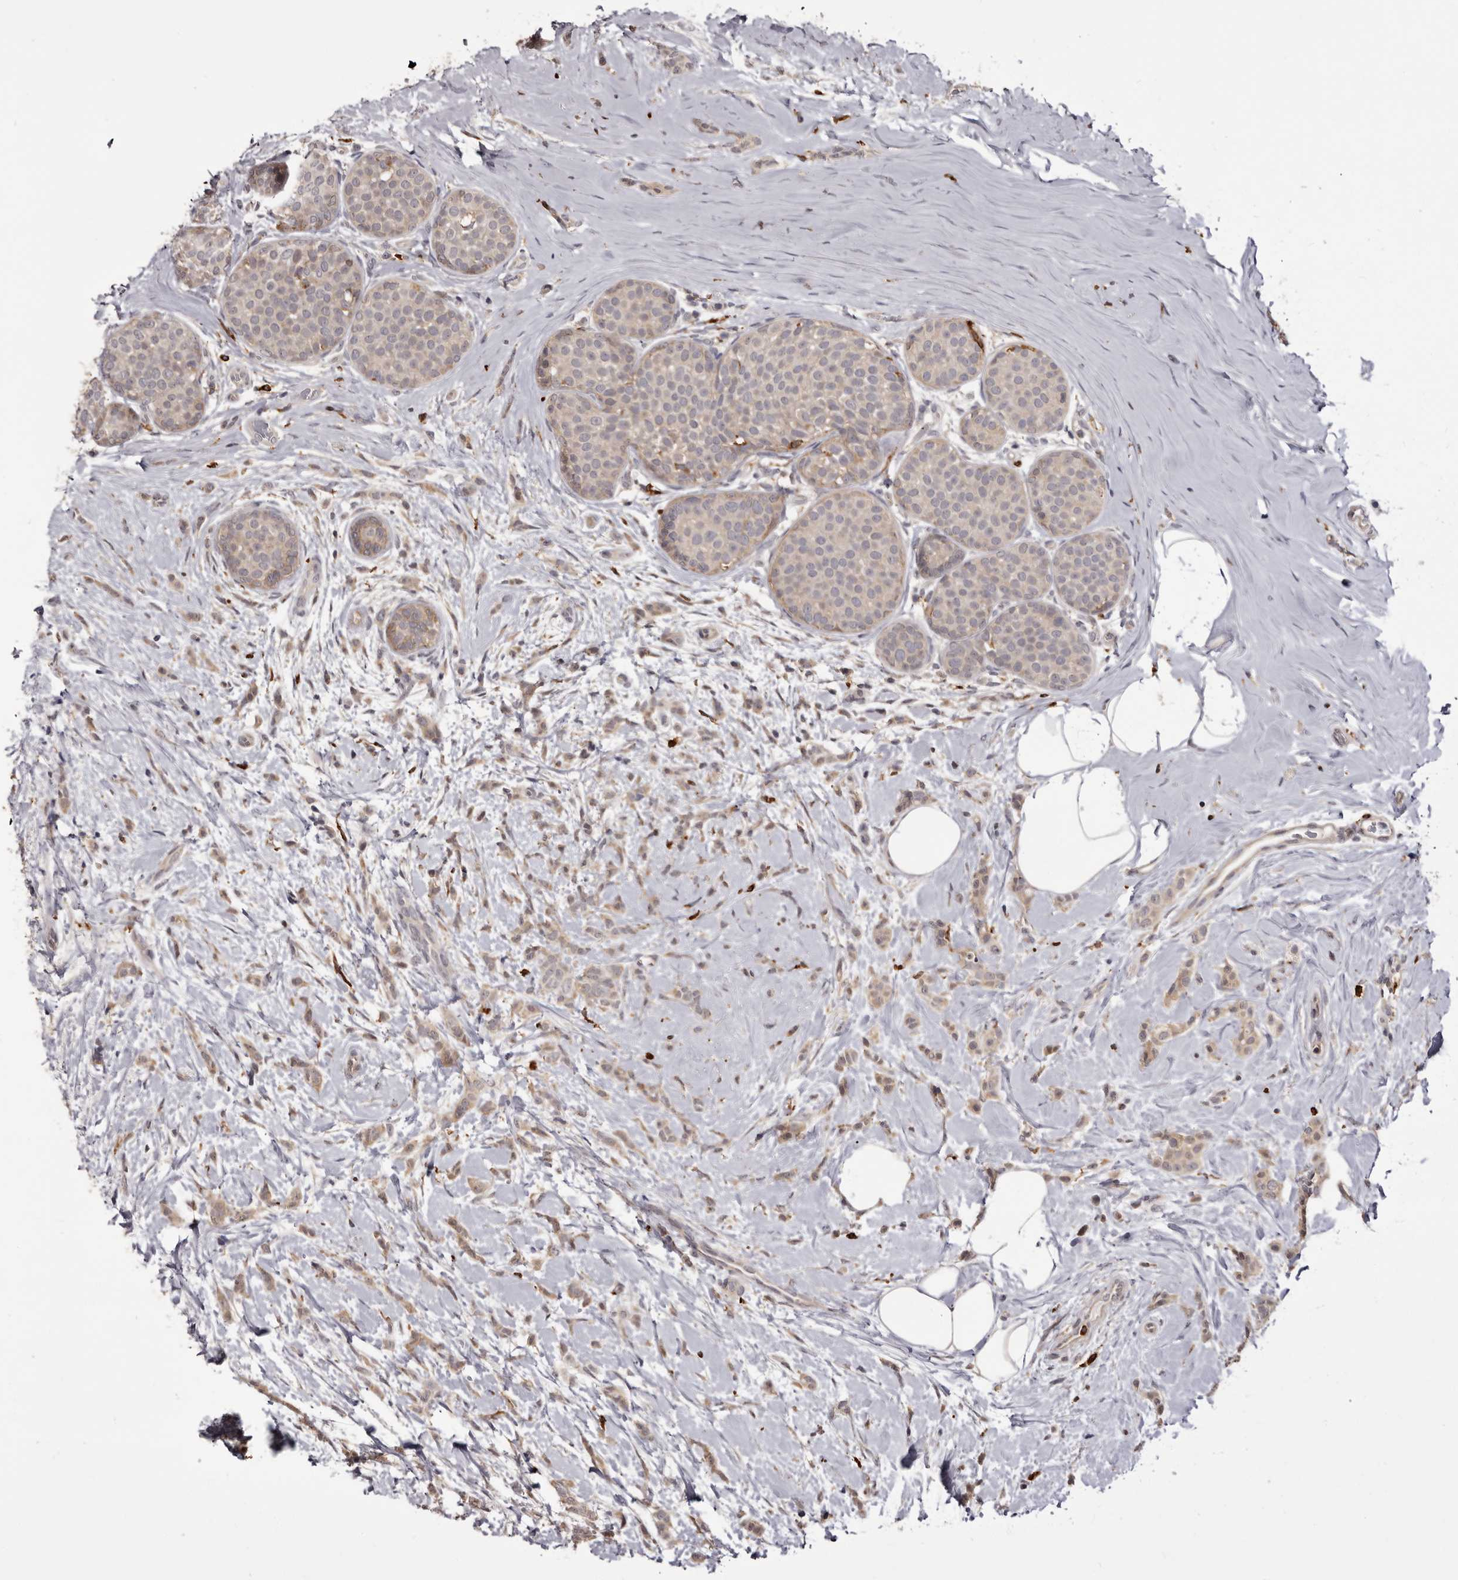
{"staining": {"intensity": "weak", "quantity": ">75%", "location": "cytoplasmic/membranous"}, "tissue": "breast cancer", "cell_type": "Tumor cells", "image_type": "cancer", "snomed": [{"axis": "morphology", "description": "Lobular carcinoma, in situ"}, {"axis": "morphology", "description": "Lobular carcinoma"}, {"axis": "topography", "description": "Breast"}], "caption": "Brown immunohistochemical staining in lobular carcinoma in situ (breast) displays weak cytoplasmic/membranous positivity in about >75% of tumor cells. (DAB (3,3'-diaminobenzidine) IHC with brightfield microscopy, high magnification).", "gene": "TNNI1", "patient": {"sex": "female", "age": 41}}